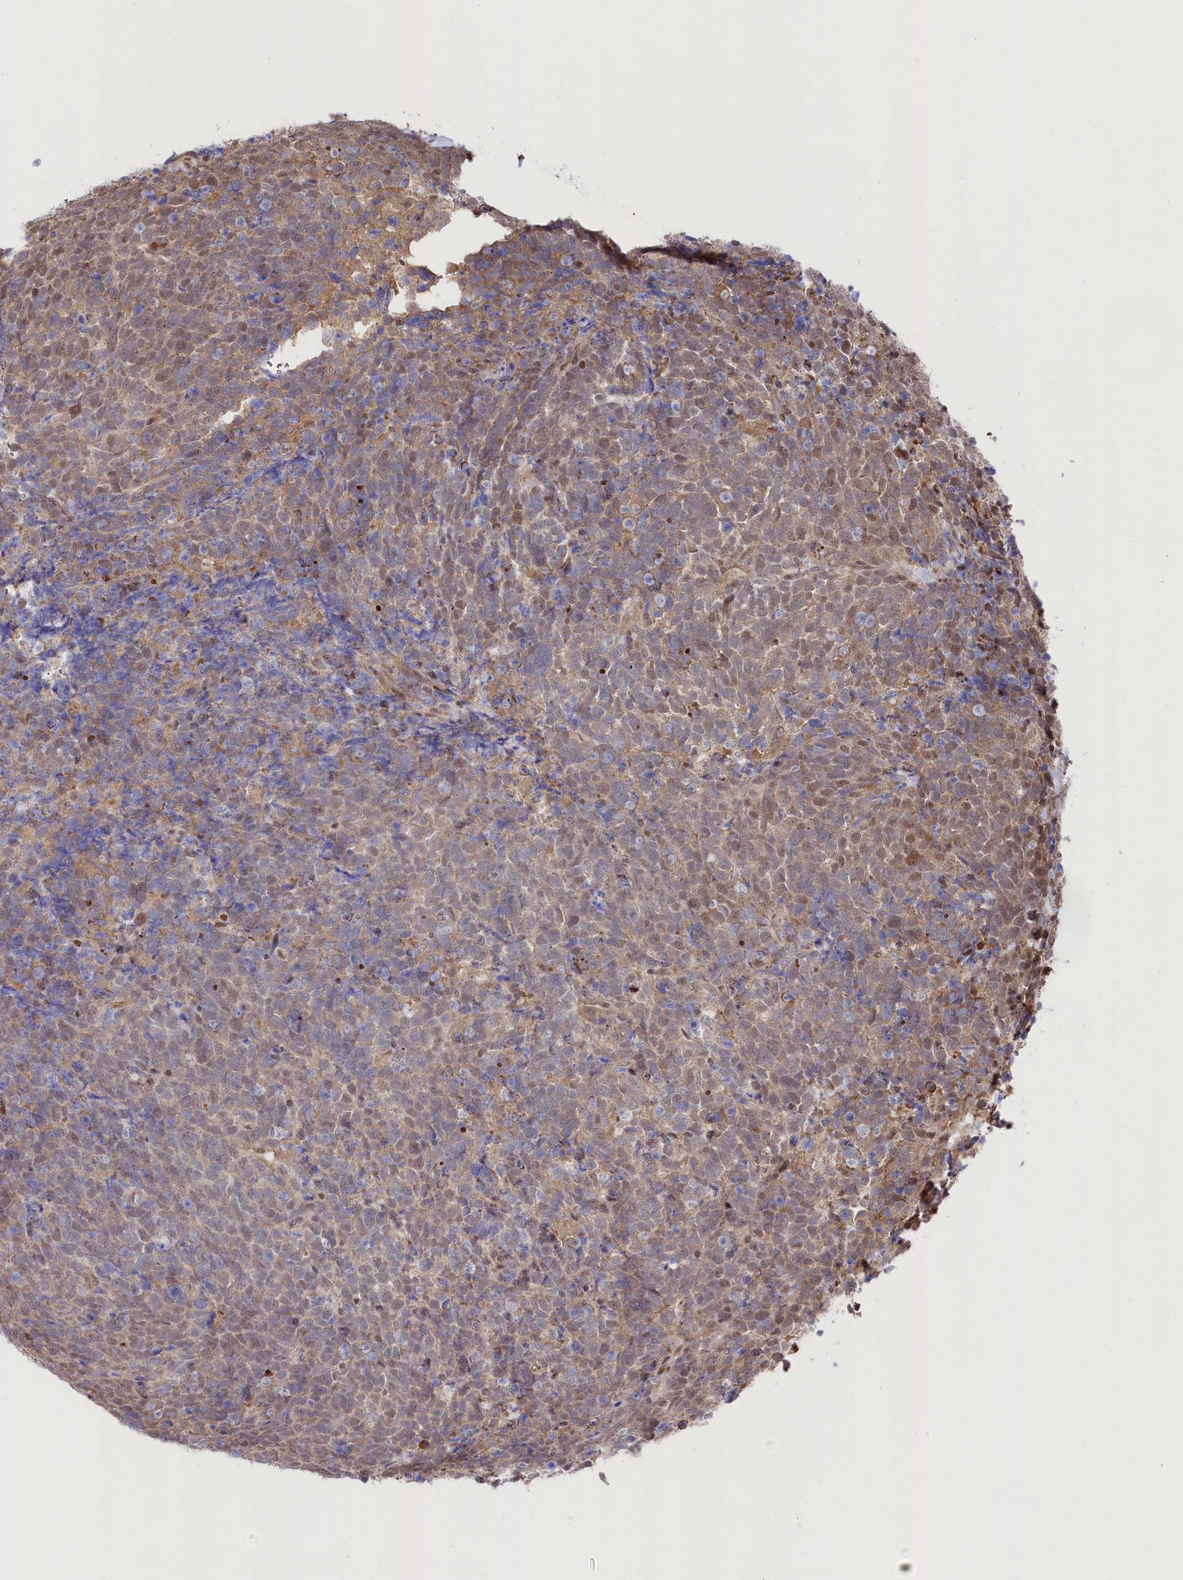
{"staining": {"intensity": "weak", "quantity": "25%-75%", "location": "cytoplasmic/membranous,nuclear"}, "tissue": "urothelial cancer", "cell_type": "Tumor cells", "image_type": "cancer", "snomed": [{"axis": "morphology", "description": "Urothelial carcinoma, High grade"}, {"axis": "topography", "description": "Urinary bladder"}], "caption": "The immunohistochemical stain highlights weak cytoplasmic/membranous and nuclear expression in tumor cells of high-grade urothelial carcinoma tissue. The staining is performed using DAB brown chromogen to label protein expression. The nuclei are counter-stained blue using hematoxylin.", "gene": "PSMA1", "patient": {"sex": "female", "age": 82}}